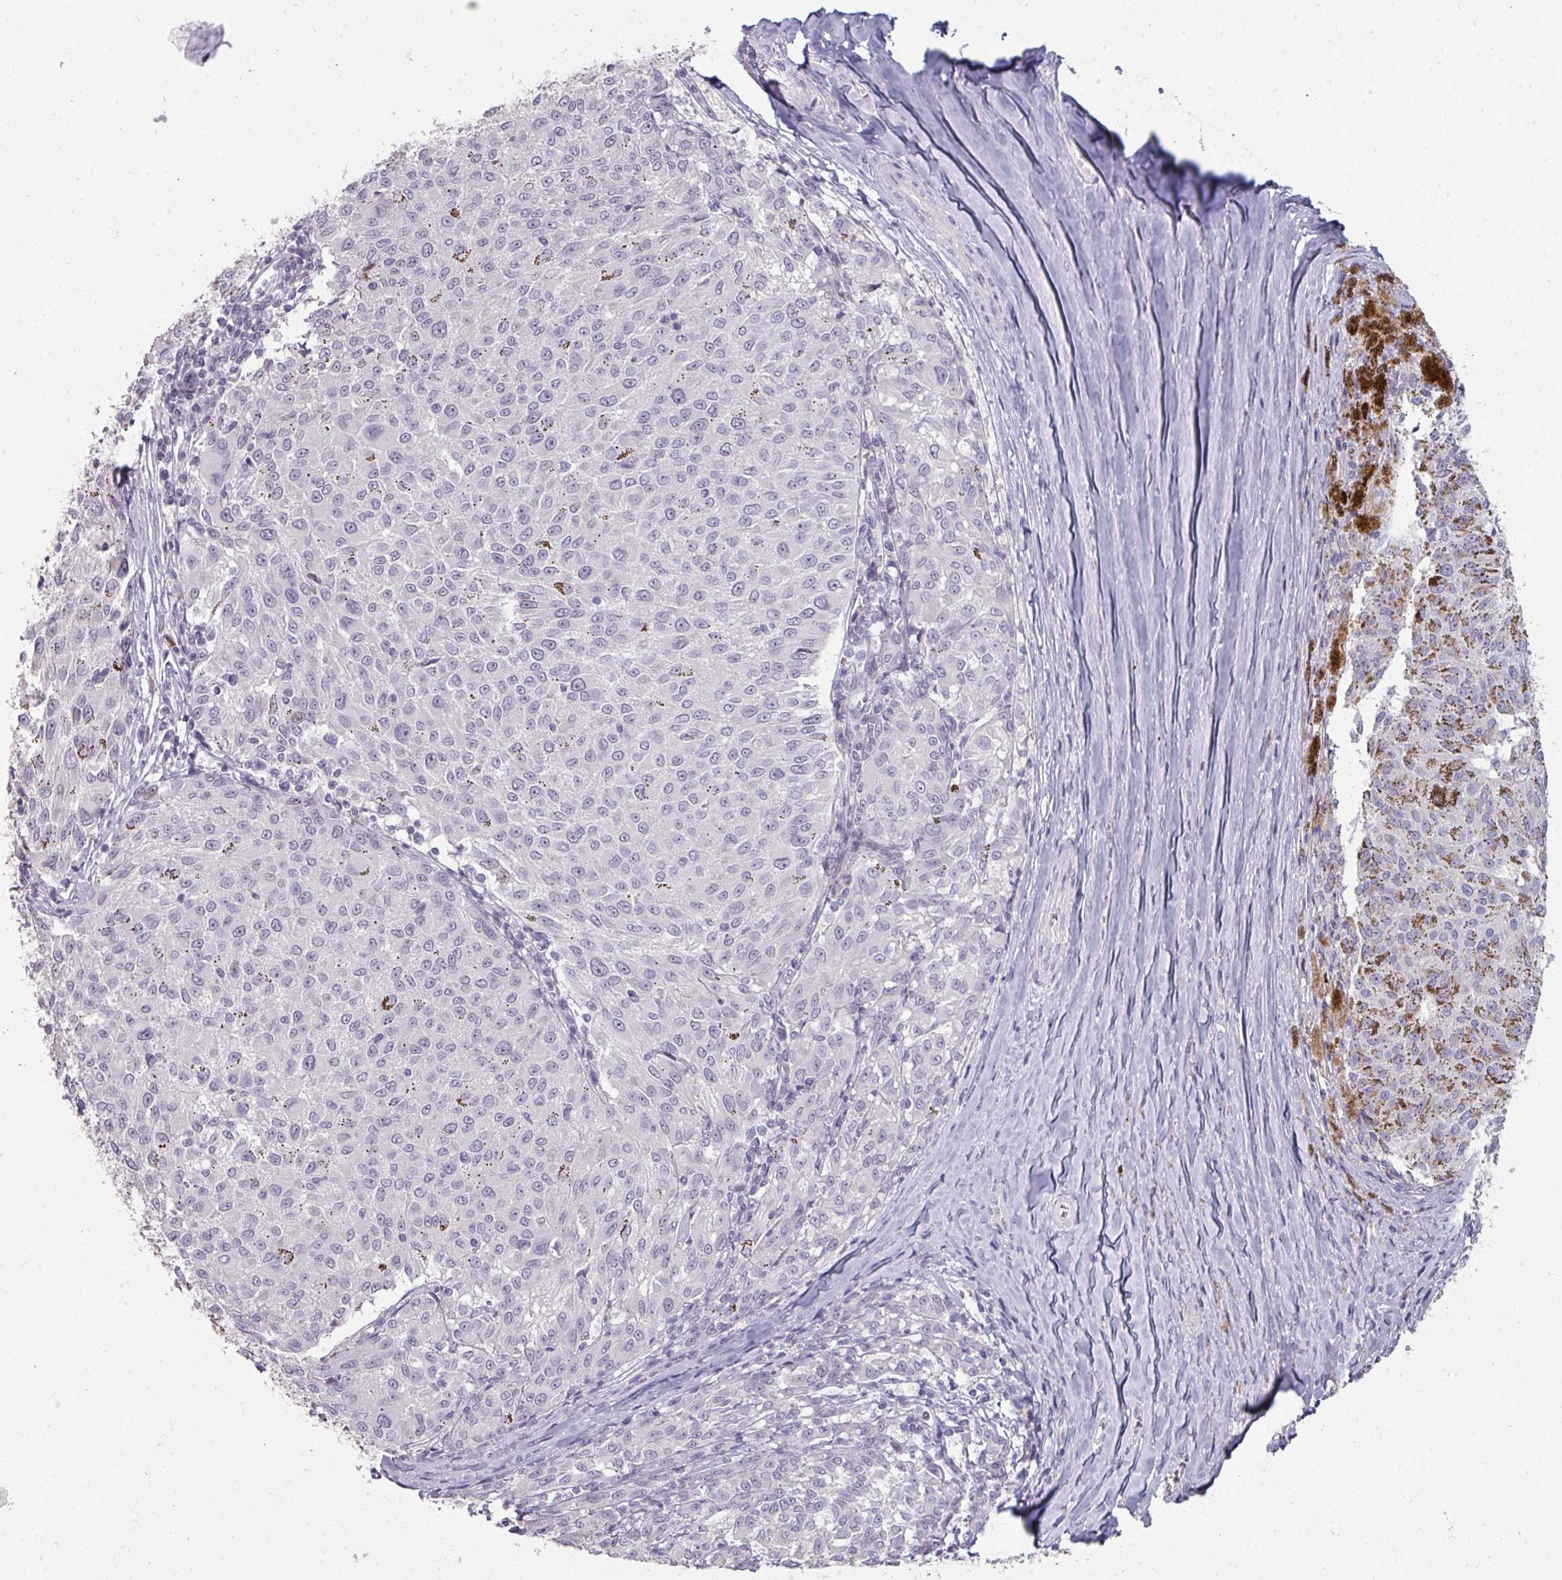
{"staining": {"intensity": "negative", "quantity": "none", "location": "none"}, "tissue": "melanoma", "cell_type": "Tumor cells", "image_type": "cancer", "snomed": [{"axis": "morphology", "description": "Malignant melanoma, NOS"}, {"axis": "topography", "description": "Skin"}], "caption": "Micrograph shows no protein staining in tumor cells of melanoma tissue.", "gene": "GTF2H3", "patient": {"sex": "female", "age": 72}}